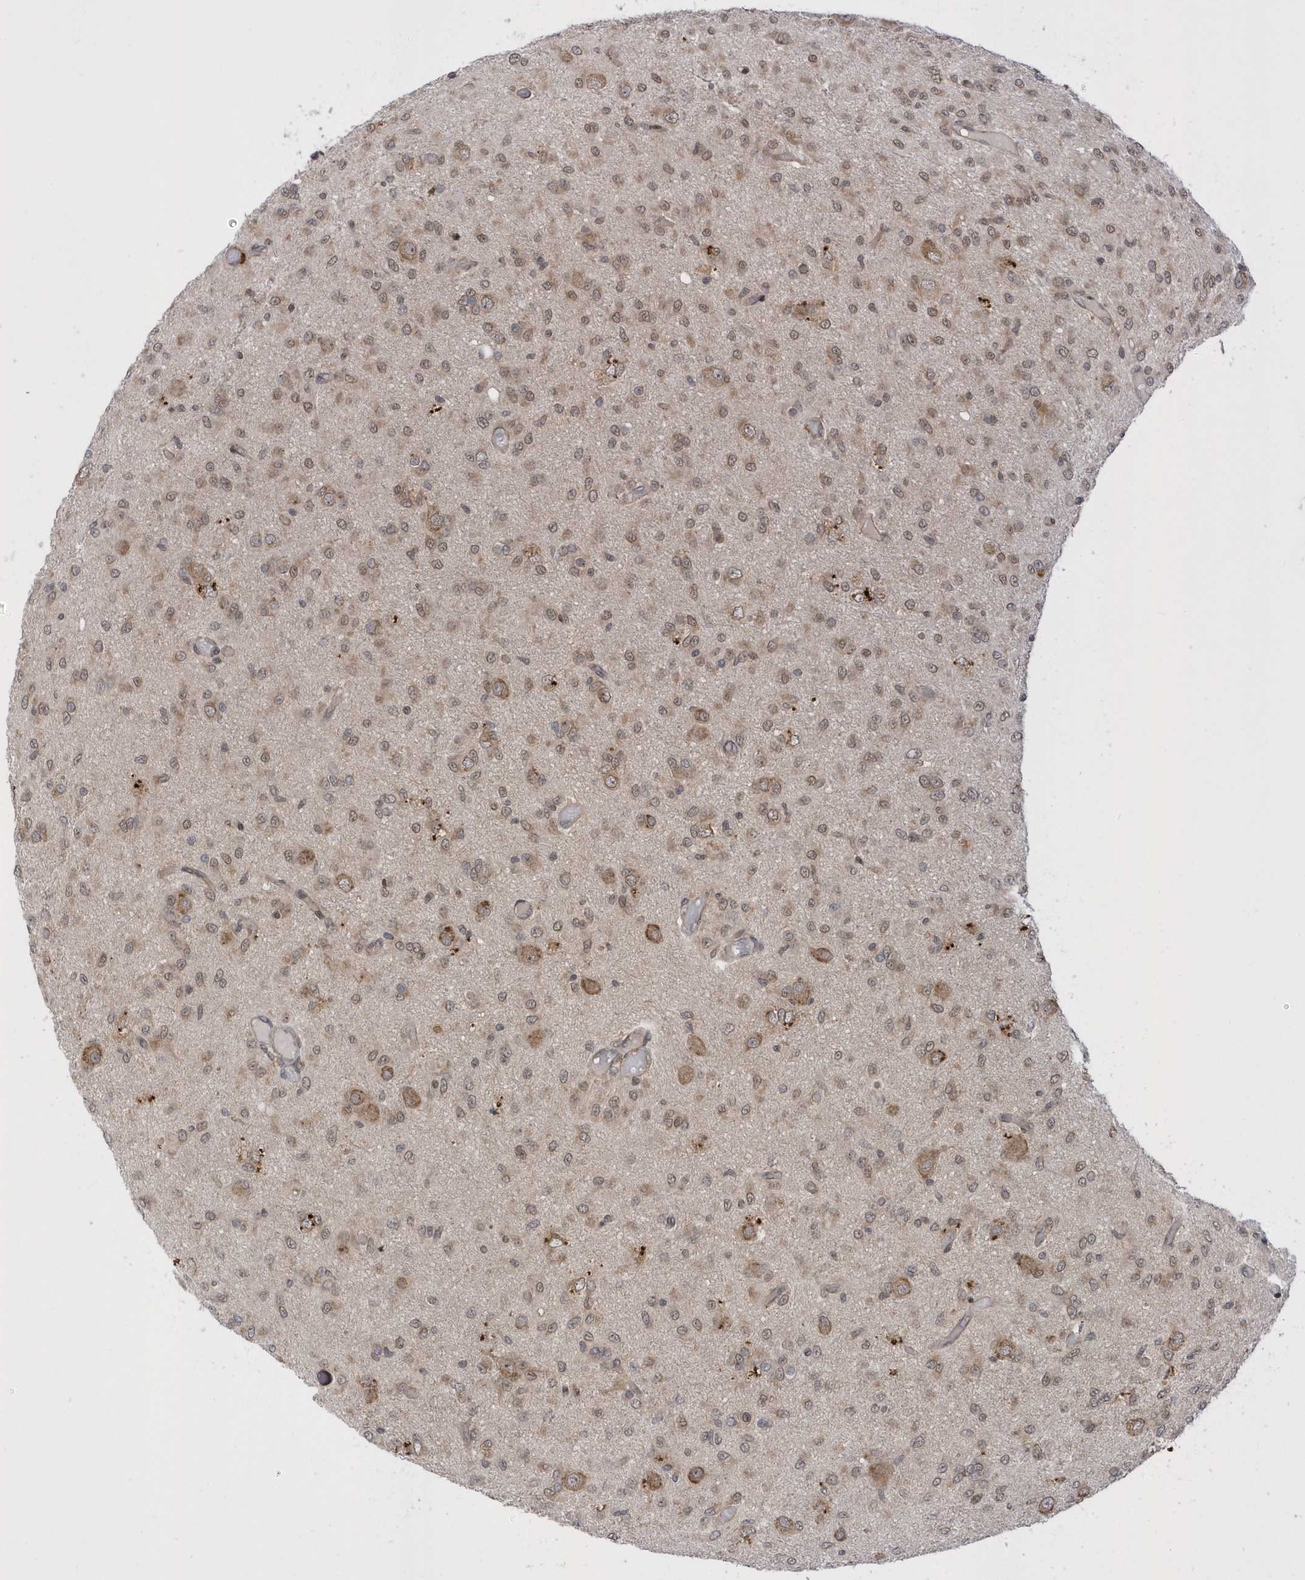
{"staining": {"intensity": "moderate", "quantity": "25%-75%", "location": "cytoplasmic/membranous,nuclear"}, "tissue": "glioma", "cell_type": "Tumor cells", "image_type": "cancer", "snomed": [{"axis": "morphology", "description": "Glioma, malignant, High grade"}, {"axis": "topography", "description": "Brain"}], "caption": "A medium amount of moderate cytoplasmic/membranous and nuclear positivity is seen in about 25%-75% of tumor cells in glioma tissue.", "gene": "METTL21A", "patient": {"sex": "female", "age": 59}}